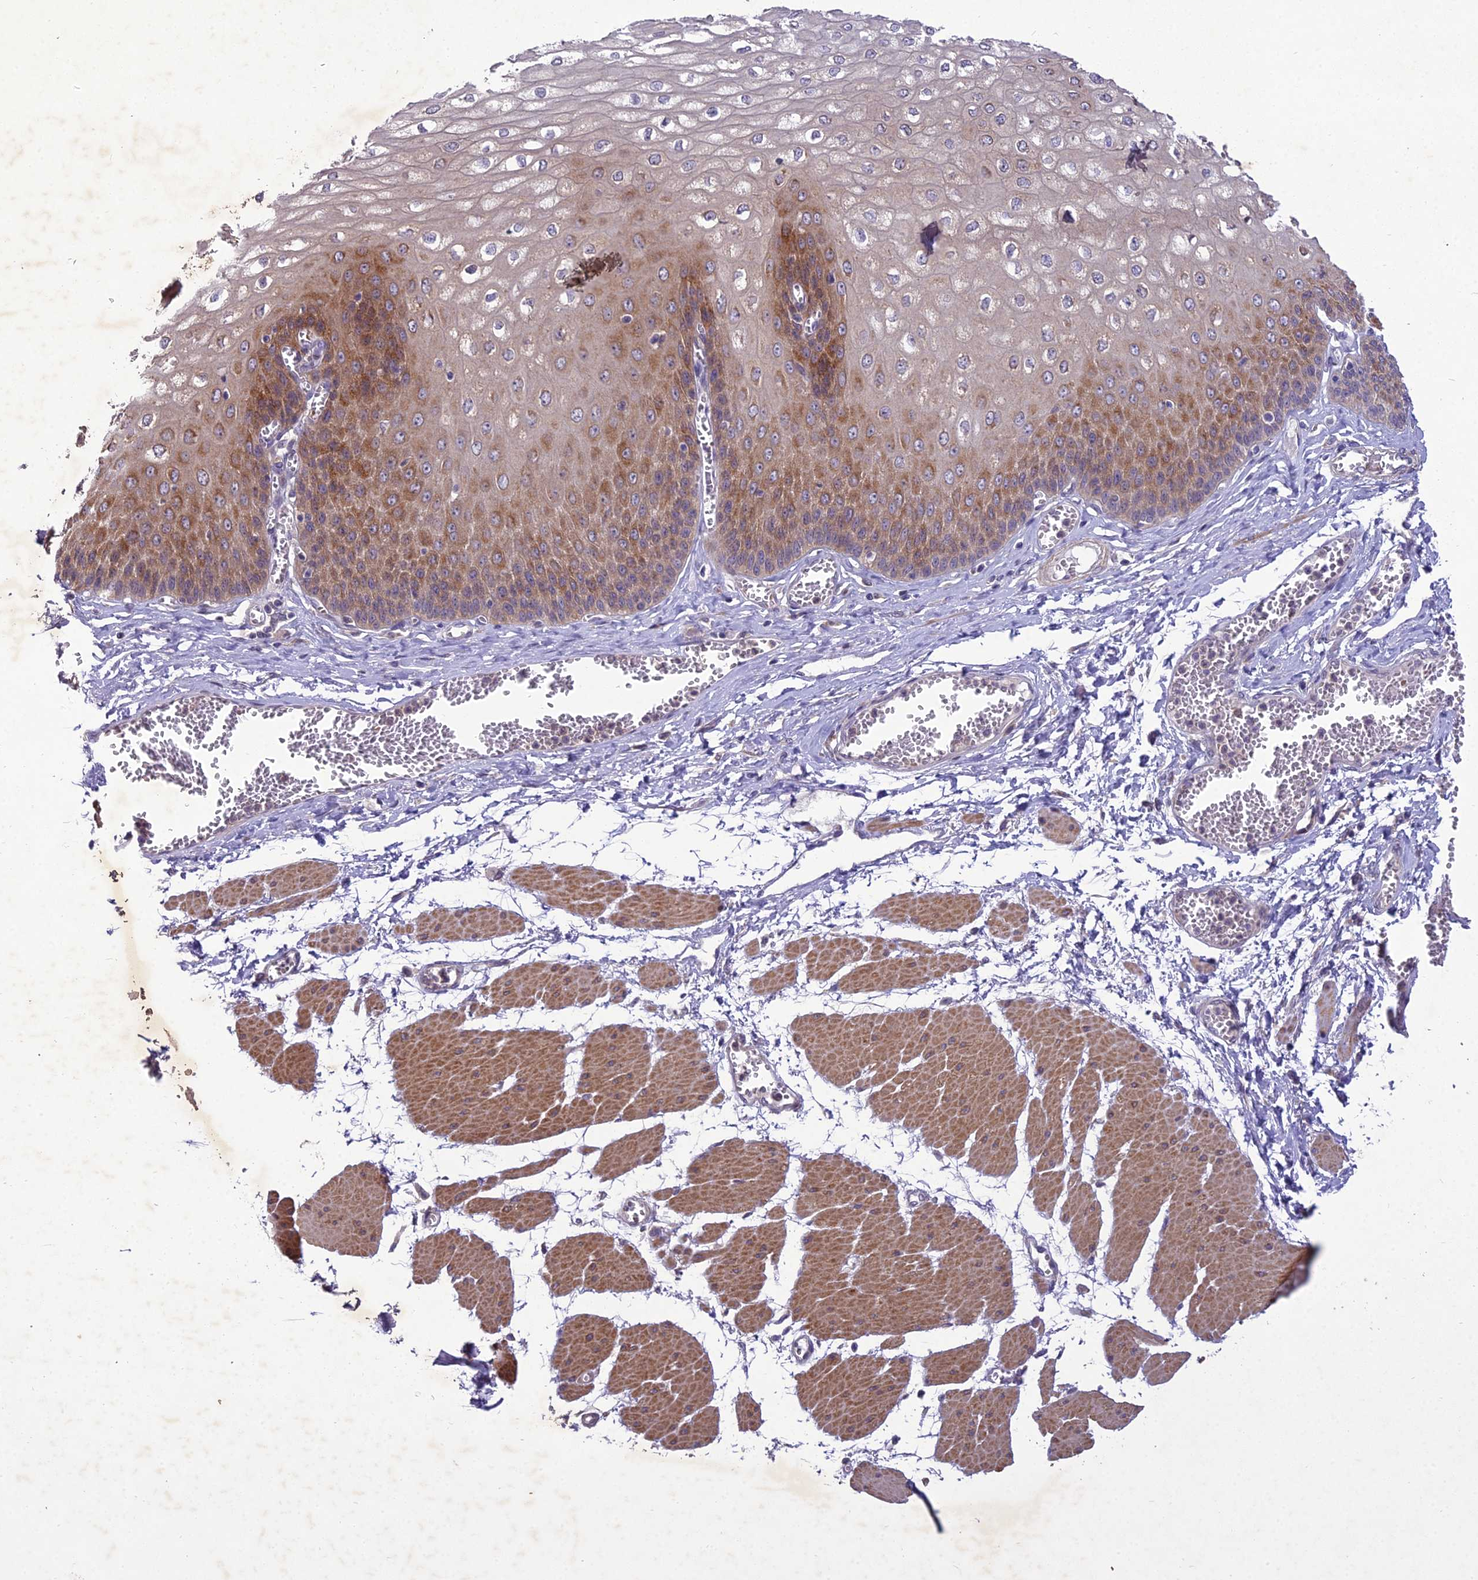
{"staining": {"intensity": "moderate", "quantity": "25%-75%", "location": "cytoplasmic/membranous"}, "tissue": "esophagus", "cell_type": "Squamous epithelial cells", "image_type": "normal", "snomed": [{"axis": "morphology", "description": "Normal tissue, NOS"}, {"axis": "topography", "description": "Esophagus"}], "caption": "IHC micrograph of benign esophagus stained for a protein (brown), which shows medium levels of moderate cytoplasmic/membranous expression in about 25%-75% of squamous epithelial cells.", "gene": "CENPL", "patient": {"sex": "male", "age": 60}}